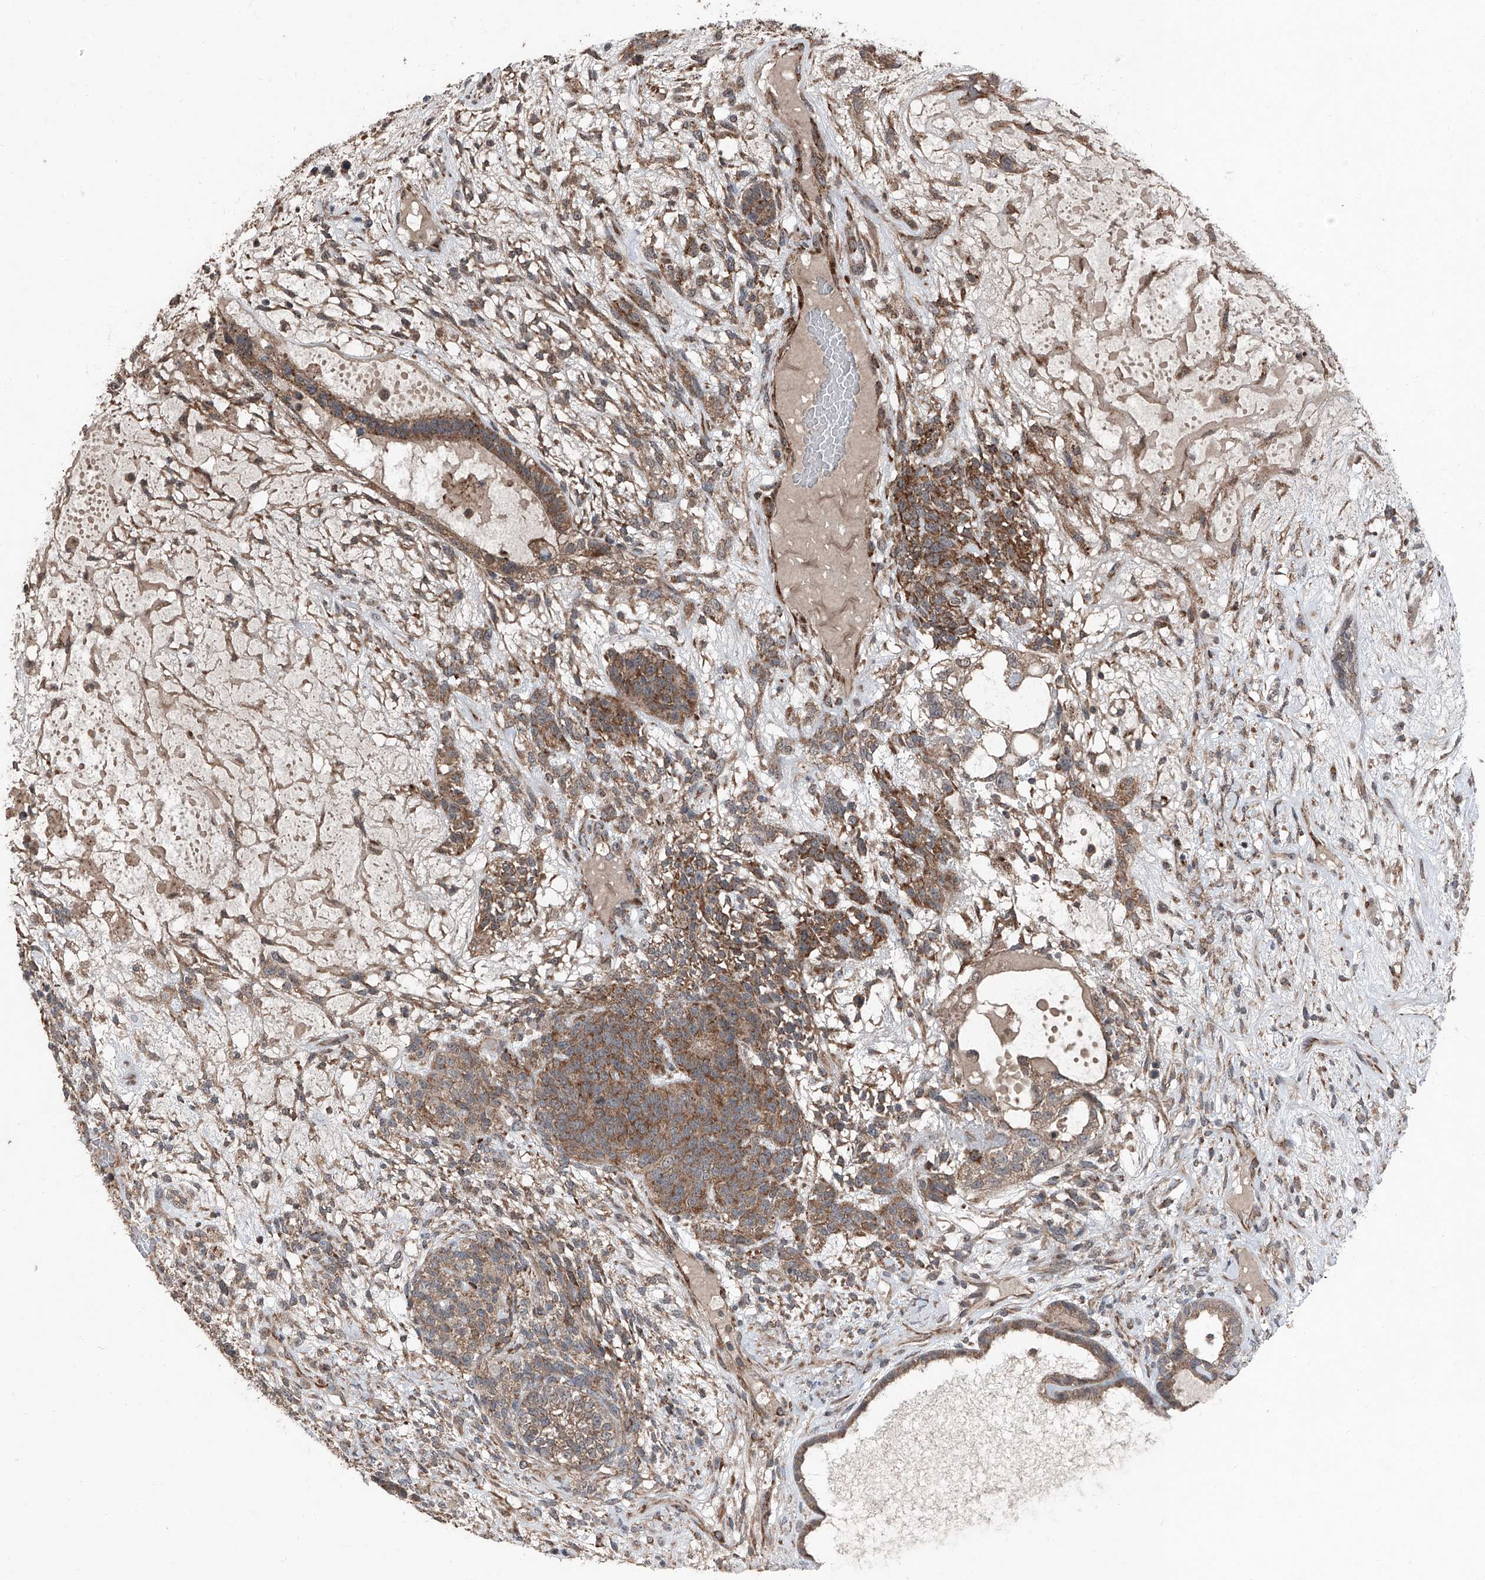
{"staining": {"intensity": "moderate", "quantity": ">75%", "location": "cytoplasmic/membranous"}, "tissue": "testis cancer", "cell_type": "Tumor cells", "image_type": "cancer", "snomed": [{"axis": "morphology", "description": "Seminoma, NOS"}, {"axis": "morphology", "description": "Carcinoma, Embryonal, NOS"}, {"axis": "topography", "description": "Testis"}], "caption": "IHC photomicrograph of neoplastic tissue: human testis embryonal carcinoma stained using IHC shows medium levels of moderate protein expression localized specifically in the cytoplasmic/membranous of tumor cells, appearing as a cytoplasmic/membranous brown color.", "gene": "LIMK1", "patient": {"sex": "male", "age": 28}}